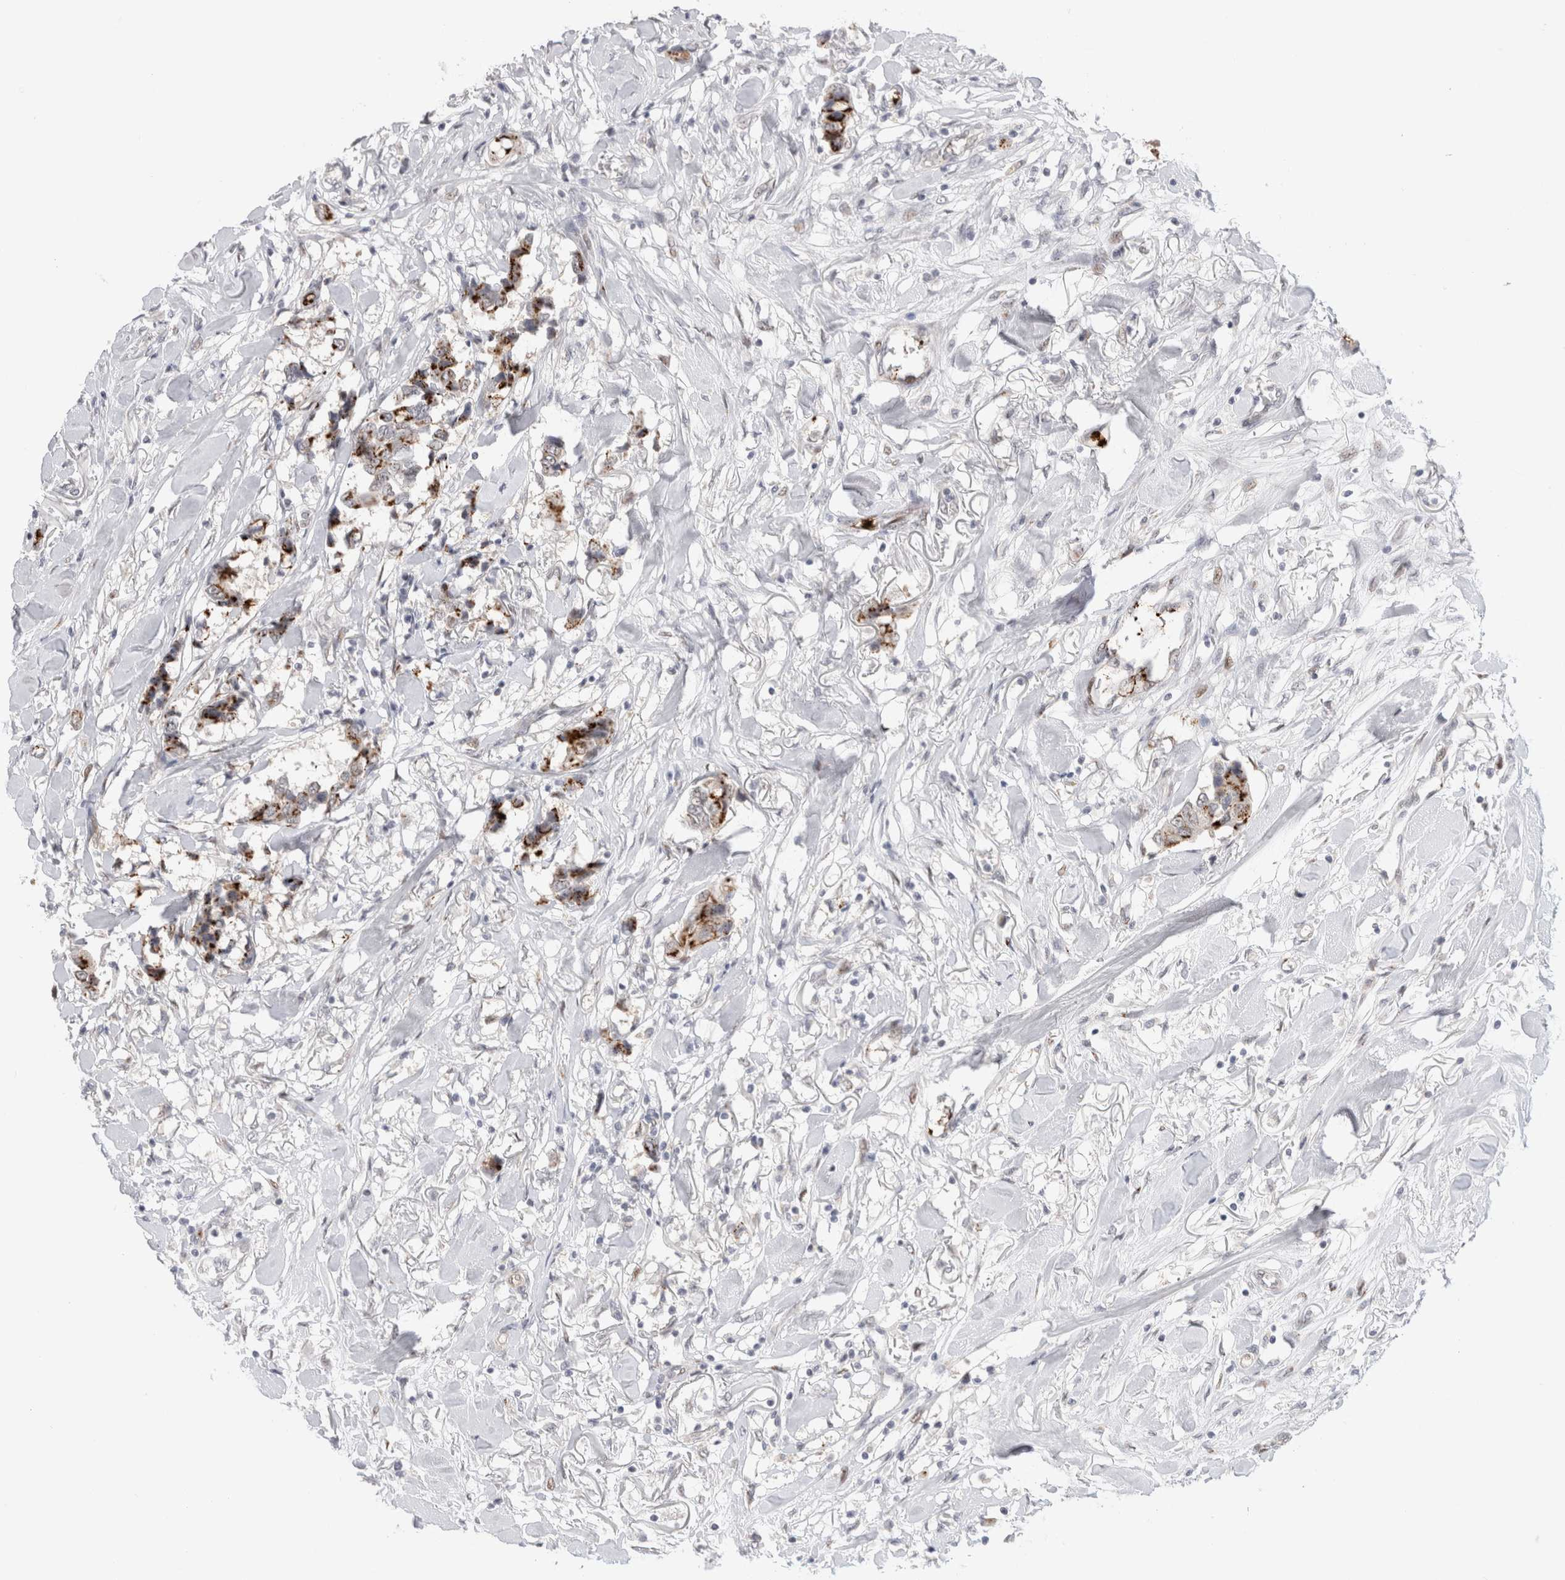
{"staining": {"intensity": "strong", "quantity": ">75%", "location": "cytoplasmic/membranous"}, "tissue": "breast cancer", "cell_type": "Tumor cells", "image_type": "cancer", "snomed": [{"axis": "morphology", "description": "Duct carcinoma"}, {"axis": "topography", "description": "Breast"}], "caption": "A brown stain highlights strong cytoplasmic/membranous staining of a protein in human breast cancer tumor cells.", "gene": "VPS28", "patient": {"sex": "female", "age": 80}}